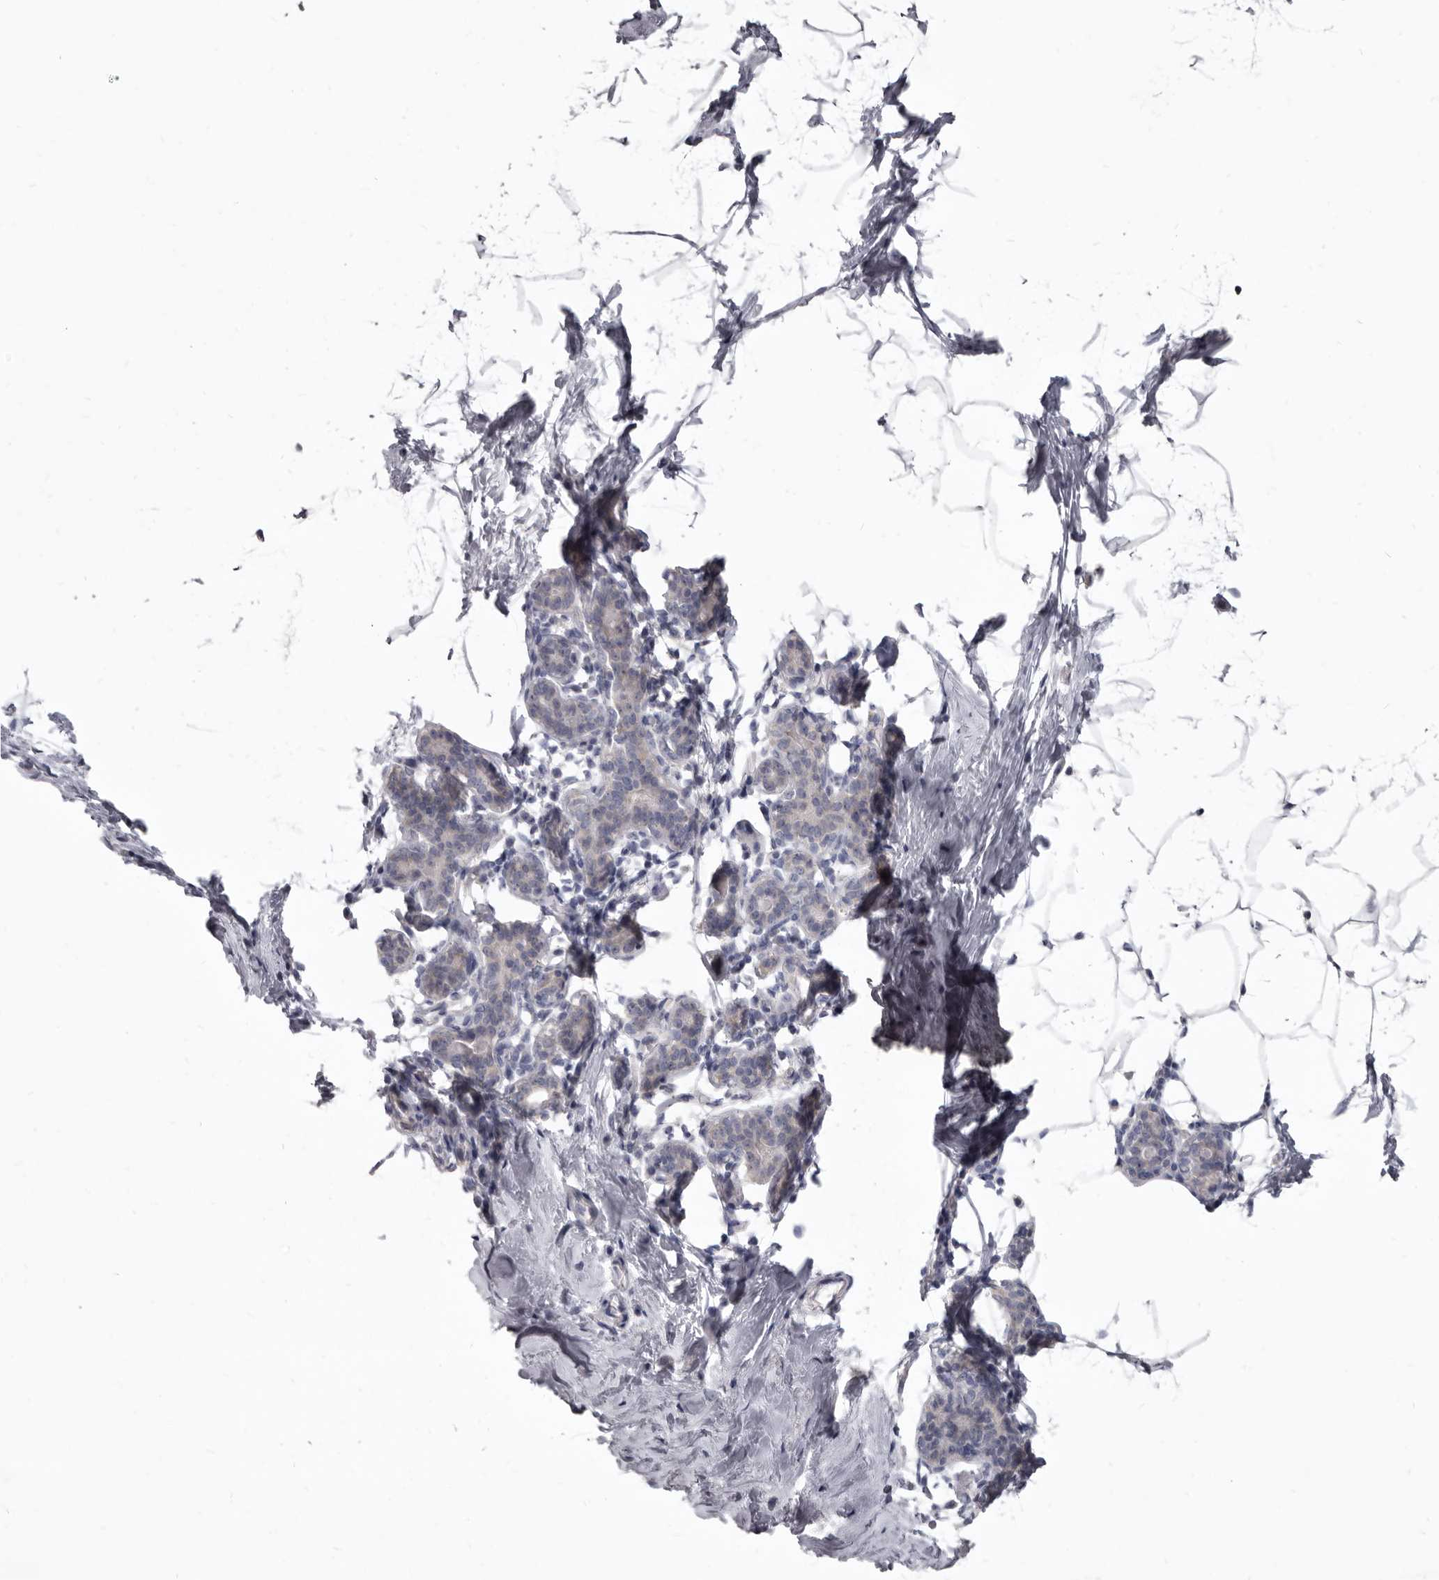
{"staining": {"intensity": "negative", "quantity": "none", "location": "none"}, "tissue": "breast", "cell_type": "Adipocytes", "image_type": "normal", "snomed": [{"axis": "morphology", "description": "Normal tissue, NOS"}, {"axis": "morphology", "description": "Lobular carcinoma"}, {"axis": "topography", "description": "Breast"}], "caption": "The histopathology image demonstrates no staining of adipocytes in unremarkable breast. The staining is performed using DAB (3,3'-diaminobenzidine) brown chromogen with nuclei counter-stained in using hematoxylin.", "gene": "GSK3B", "patient": {"sex": "female", "age": 62}}